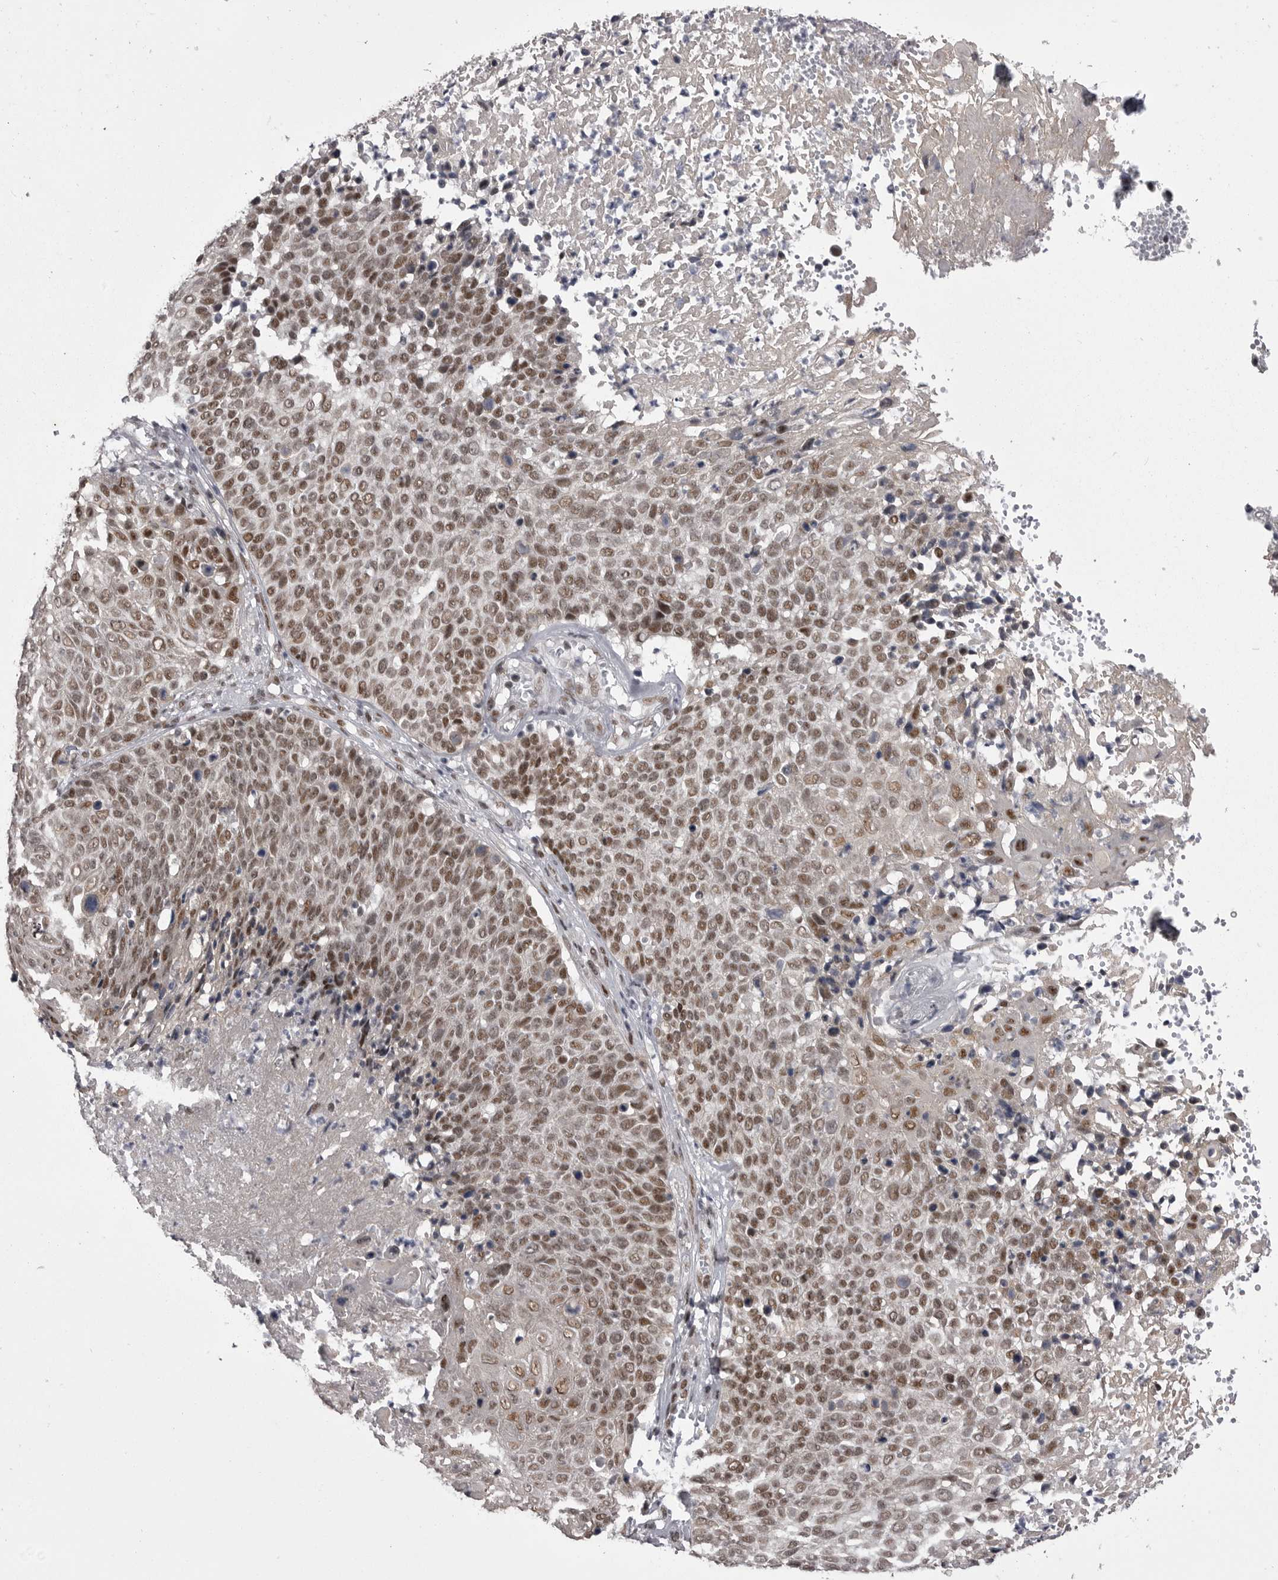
{"staining": {"intensity": "moderate", "quantity": ">75%", "location": "nuclear"}, "tissue": "cervical cancer", "cell_type": "Tumor cells", "image_type": "cancer", "snomed": [{"axis": "morphology", "description": "Squamous cell carcinoma, NOS"}, {"axis": "topography", "description": "Cervix"}], "caption": "Immunohistochemical staining of human cervical cancer (squamous cell carcinoma) shows moderate nuclear protein staining in approximately >75% of tumor cells.", "gene": "MEPCE", "patient": {"sex": "female", "age": 74}}